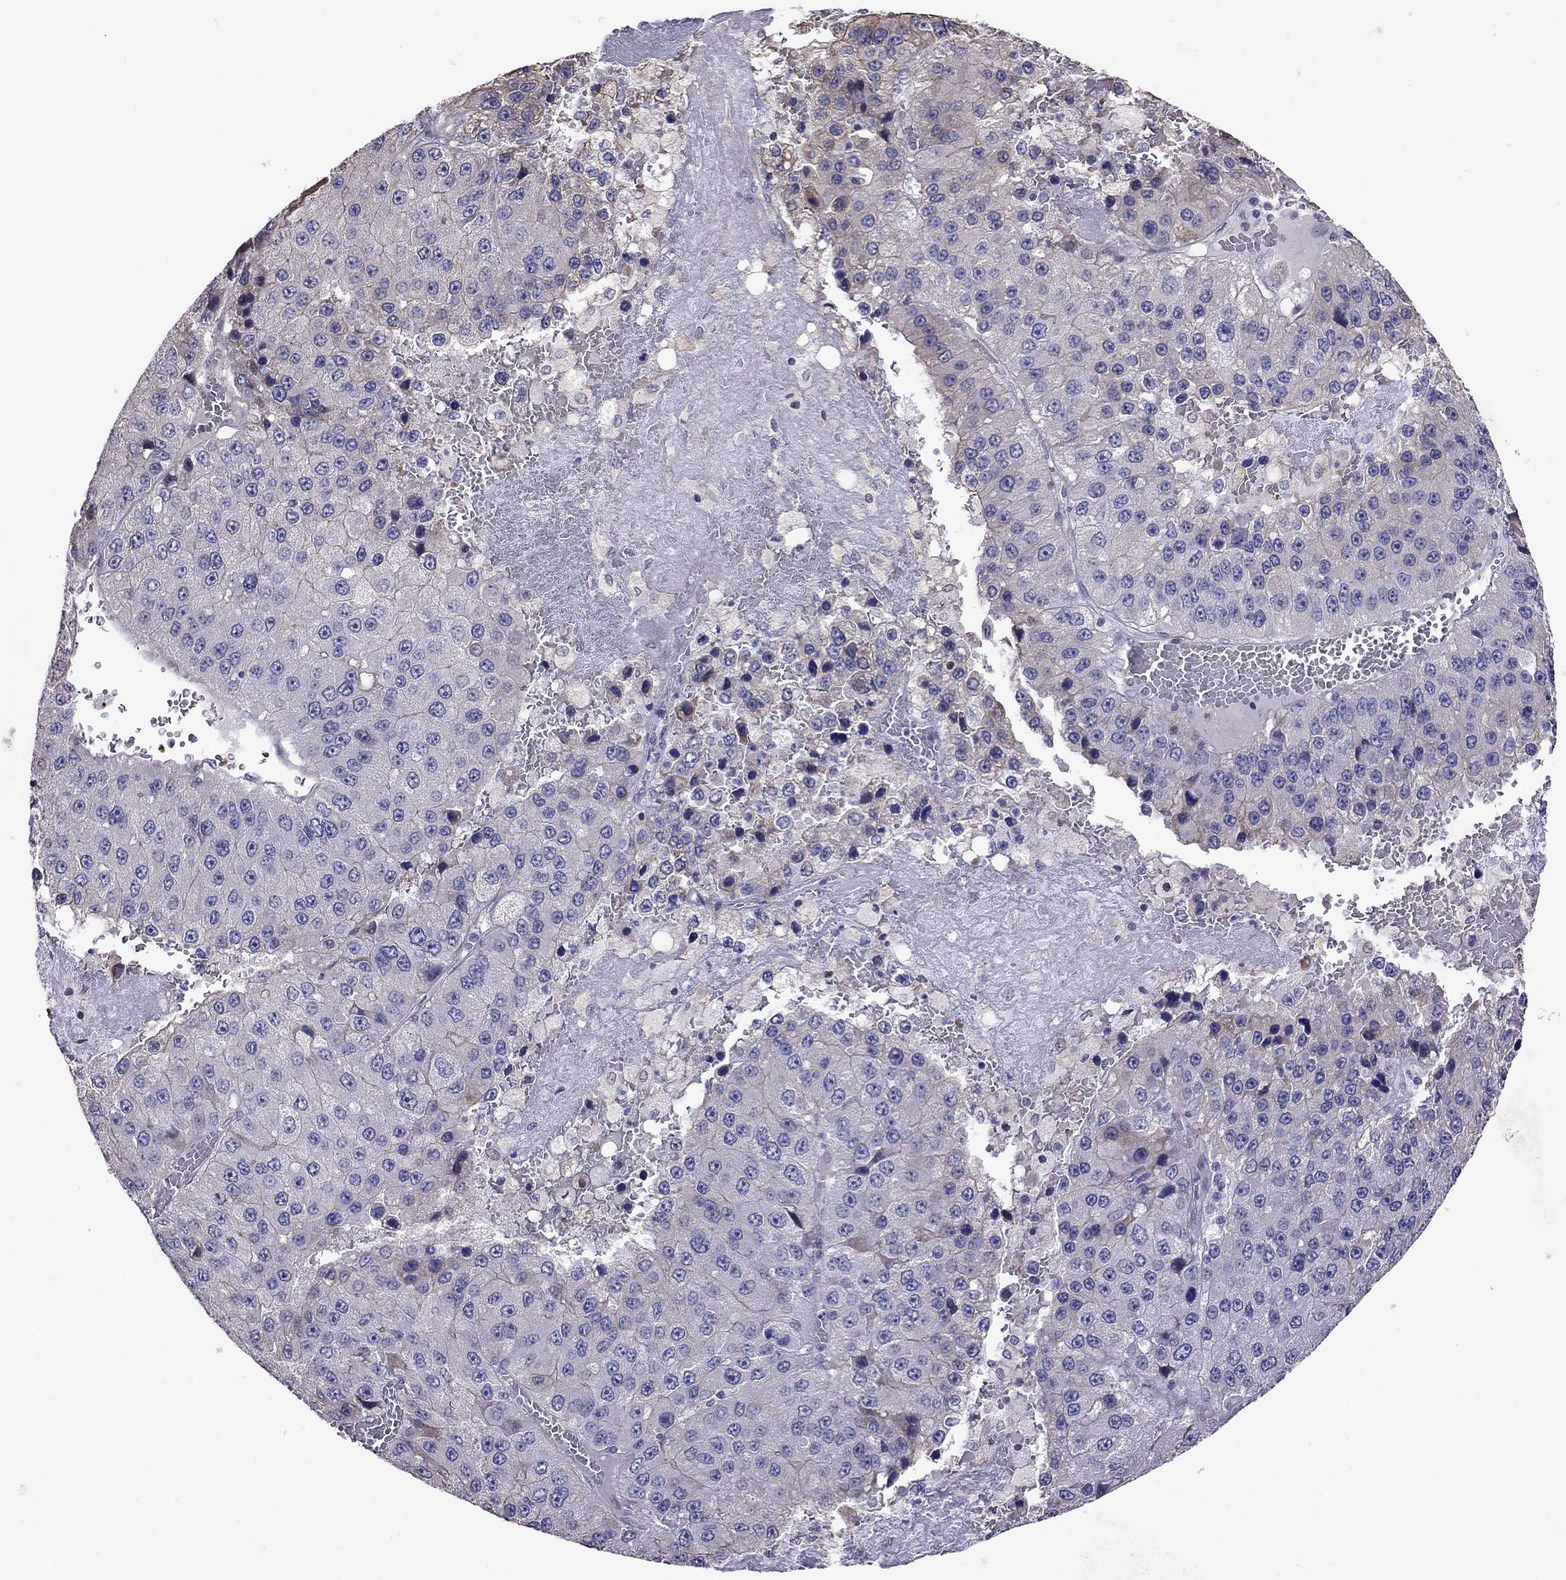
{"staining": {"intensity": "negative", "quantity": "none", "location": "none"}, "tissue": "liver cancer", "cell_type": "Tumor cells", "image_type": "cancer", "snomed": [{"axis": "morphology", "description": "Carcinoma, Hepatocellular, NOS"}, {"axis": "topography", "description": "Liver"}], "caption": "IHC image of human hepatocellular carcinoma (liver) stained for a protein (brown), which exhibits no staining in tumor cells.", "gene": "ADAM28", "patient": {"sex": "female", "age": 73}}